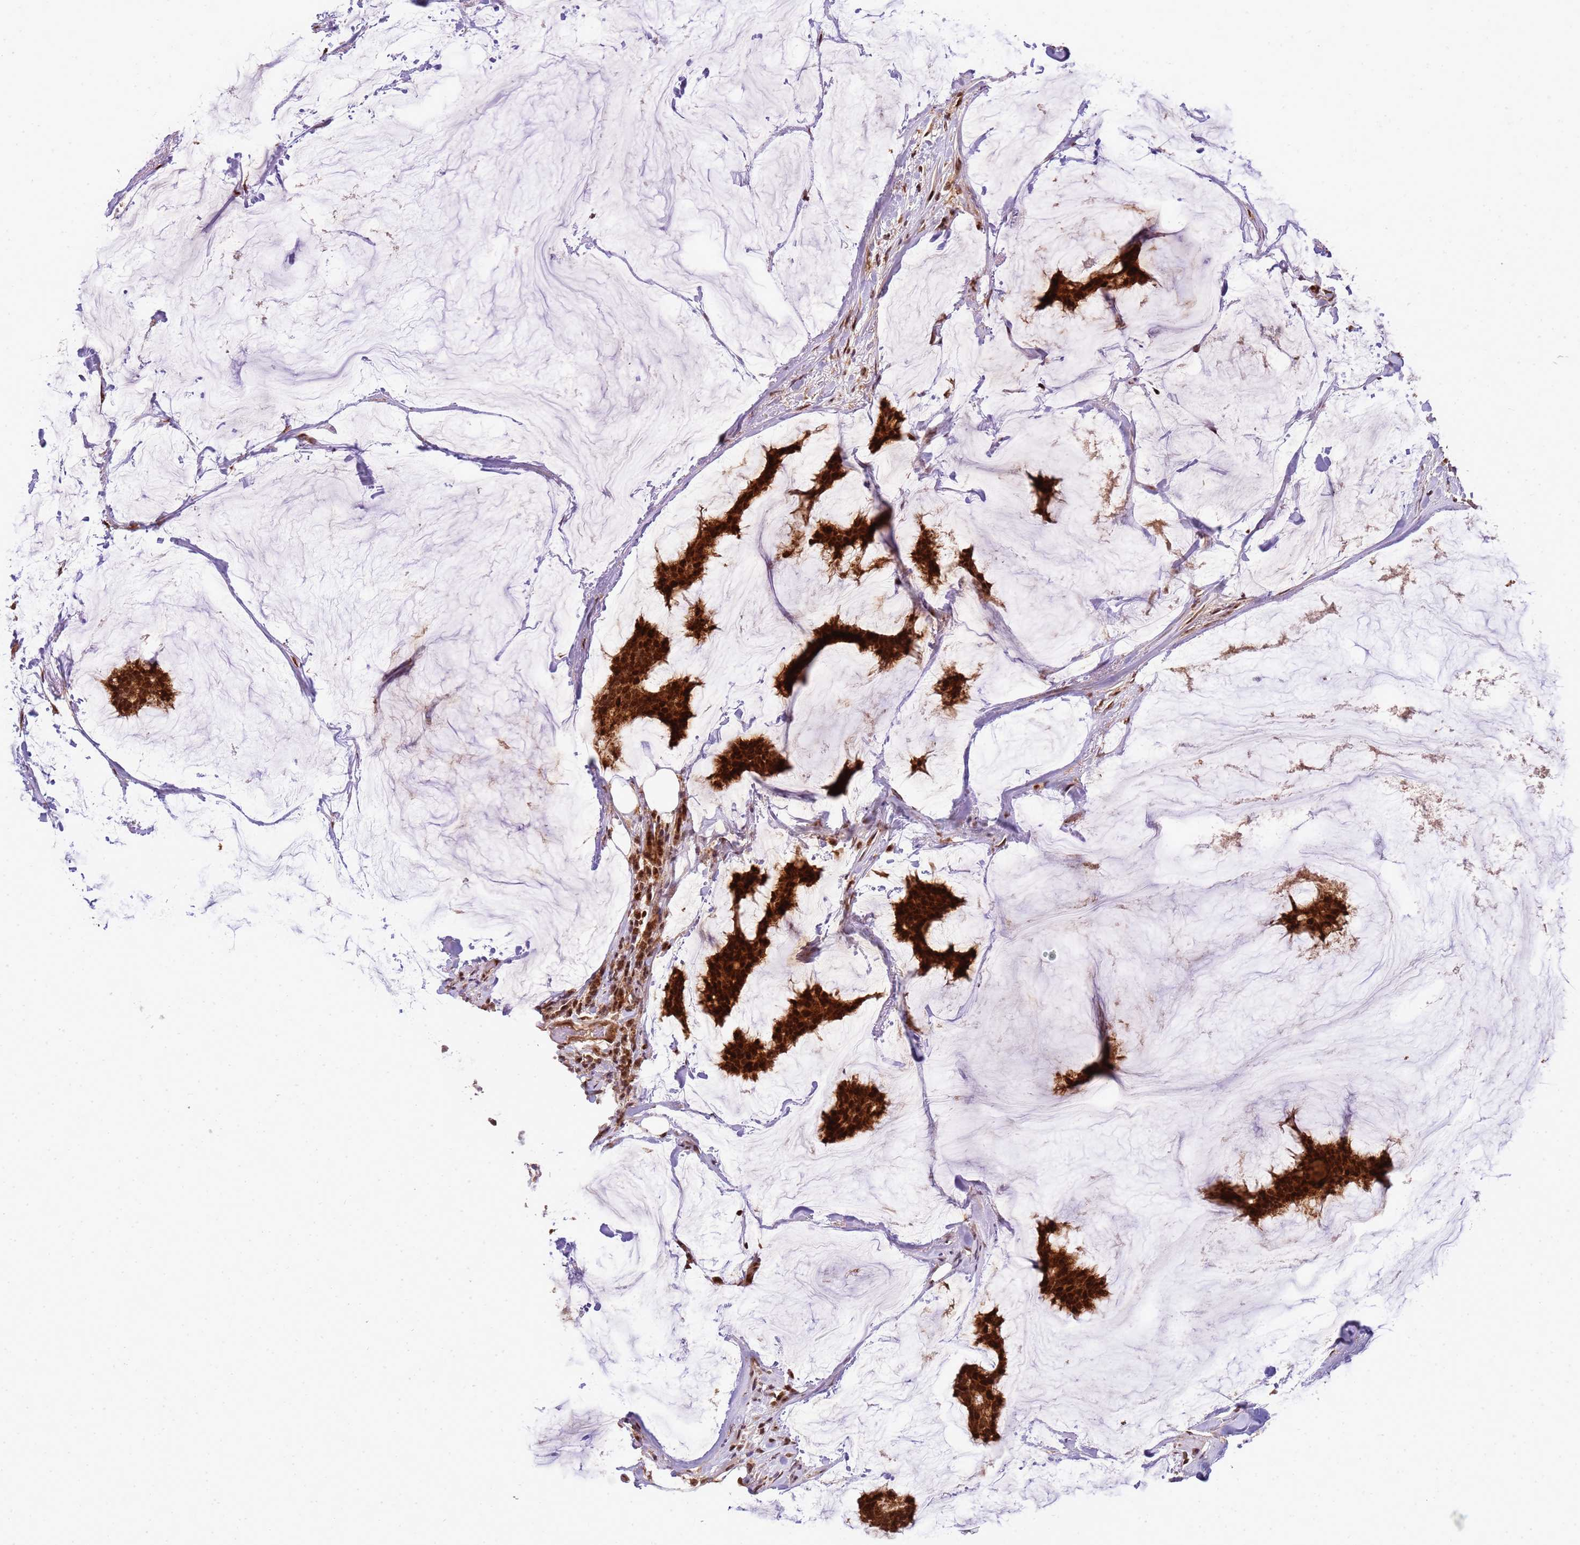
{"staining": {"intensity": "strong", "quantity": ">75%", "location": "cytoplasmic/membranous,nuclear"}, "tissue": "breast cancer", "cell_type": "Tumor cells", "image_type": "cancer", "snomed": [{"axis": "morphology", "description": "Duct carcinoma"}, {"axis": "topography", "description": "Breast"}], "caption": "About >75% of tumor cells in invasive ductal carcinoma (breast) exhibit strong cytoplasmic/membranous and nuclear protein expression as visualized by brown immunohistochemical staining.", "gene": "PEX14", "patient": {"sex": "female", "age": 93}}